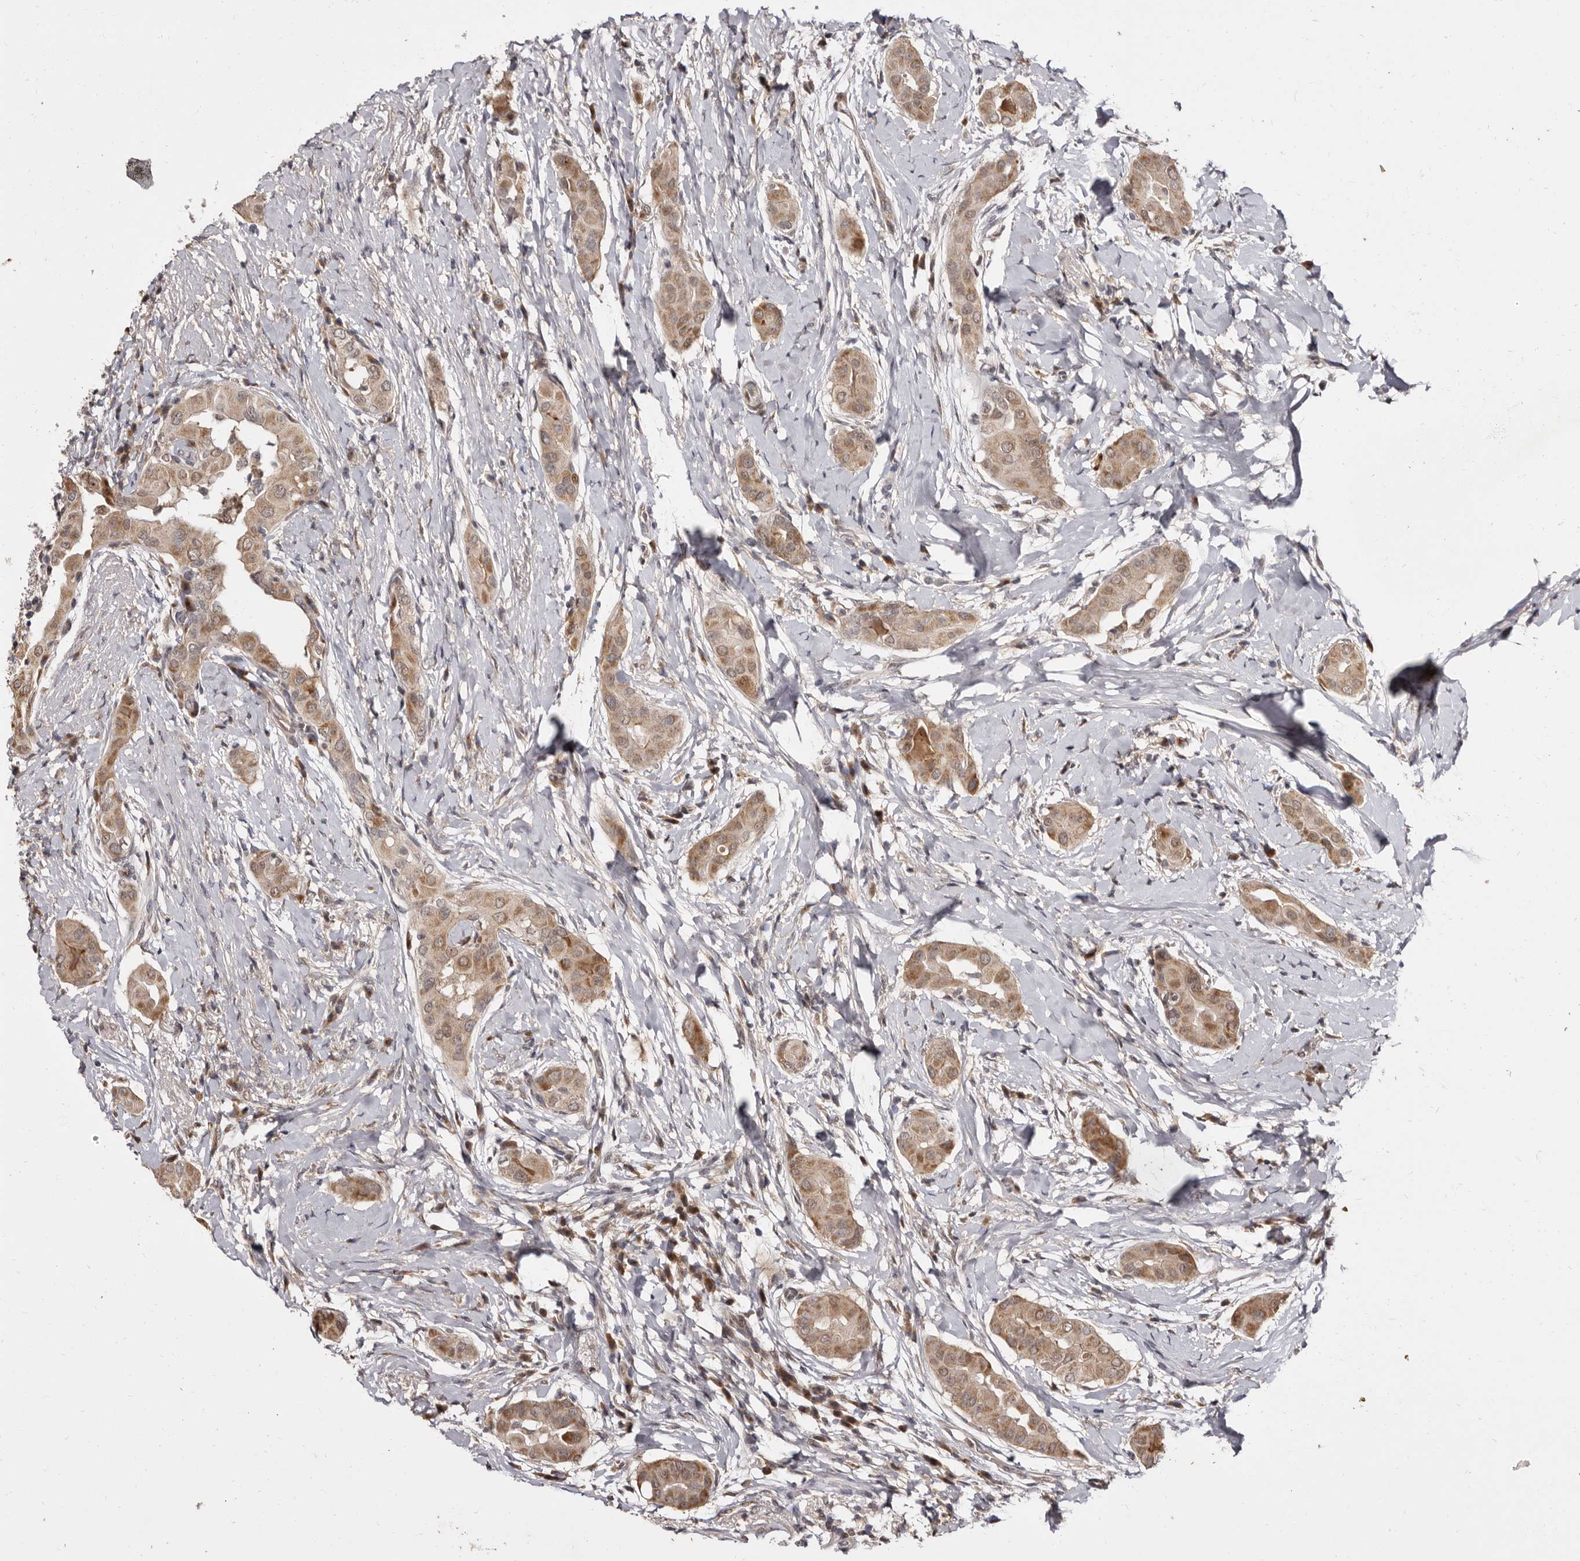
{"staining": {"intensity": "moderate", "quantity": ">75%", "location": "cytoplasmic/membranous,nuclear"}, "tissue": "thyroid cancer", "cell_type": "Tumor cells", "image_type": "cancer", "snomed": [{"axis": "morphology", "description": "Papillary adenocarcinoma, NOS"}, {"axis": "topography", "description": "Thyroid gland"}], "caption": "A histopathology image showing moderate cytoplasmic/membranous and nuclear staining in approximately >75% of tumor cells in papillary adenocarcinoma (thyroid), as visualized by brown immunohistochemical staining.", "gene": "ZNF326", "patient": {"sex": "male", "age": 33}}